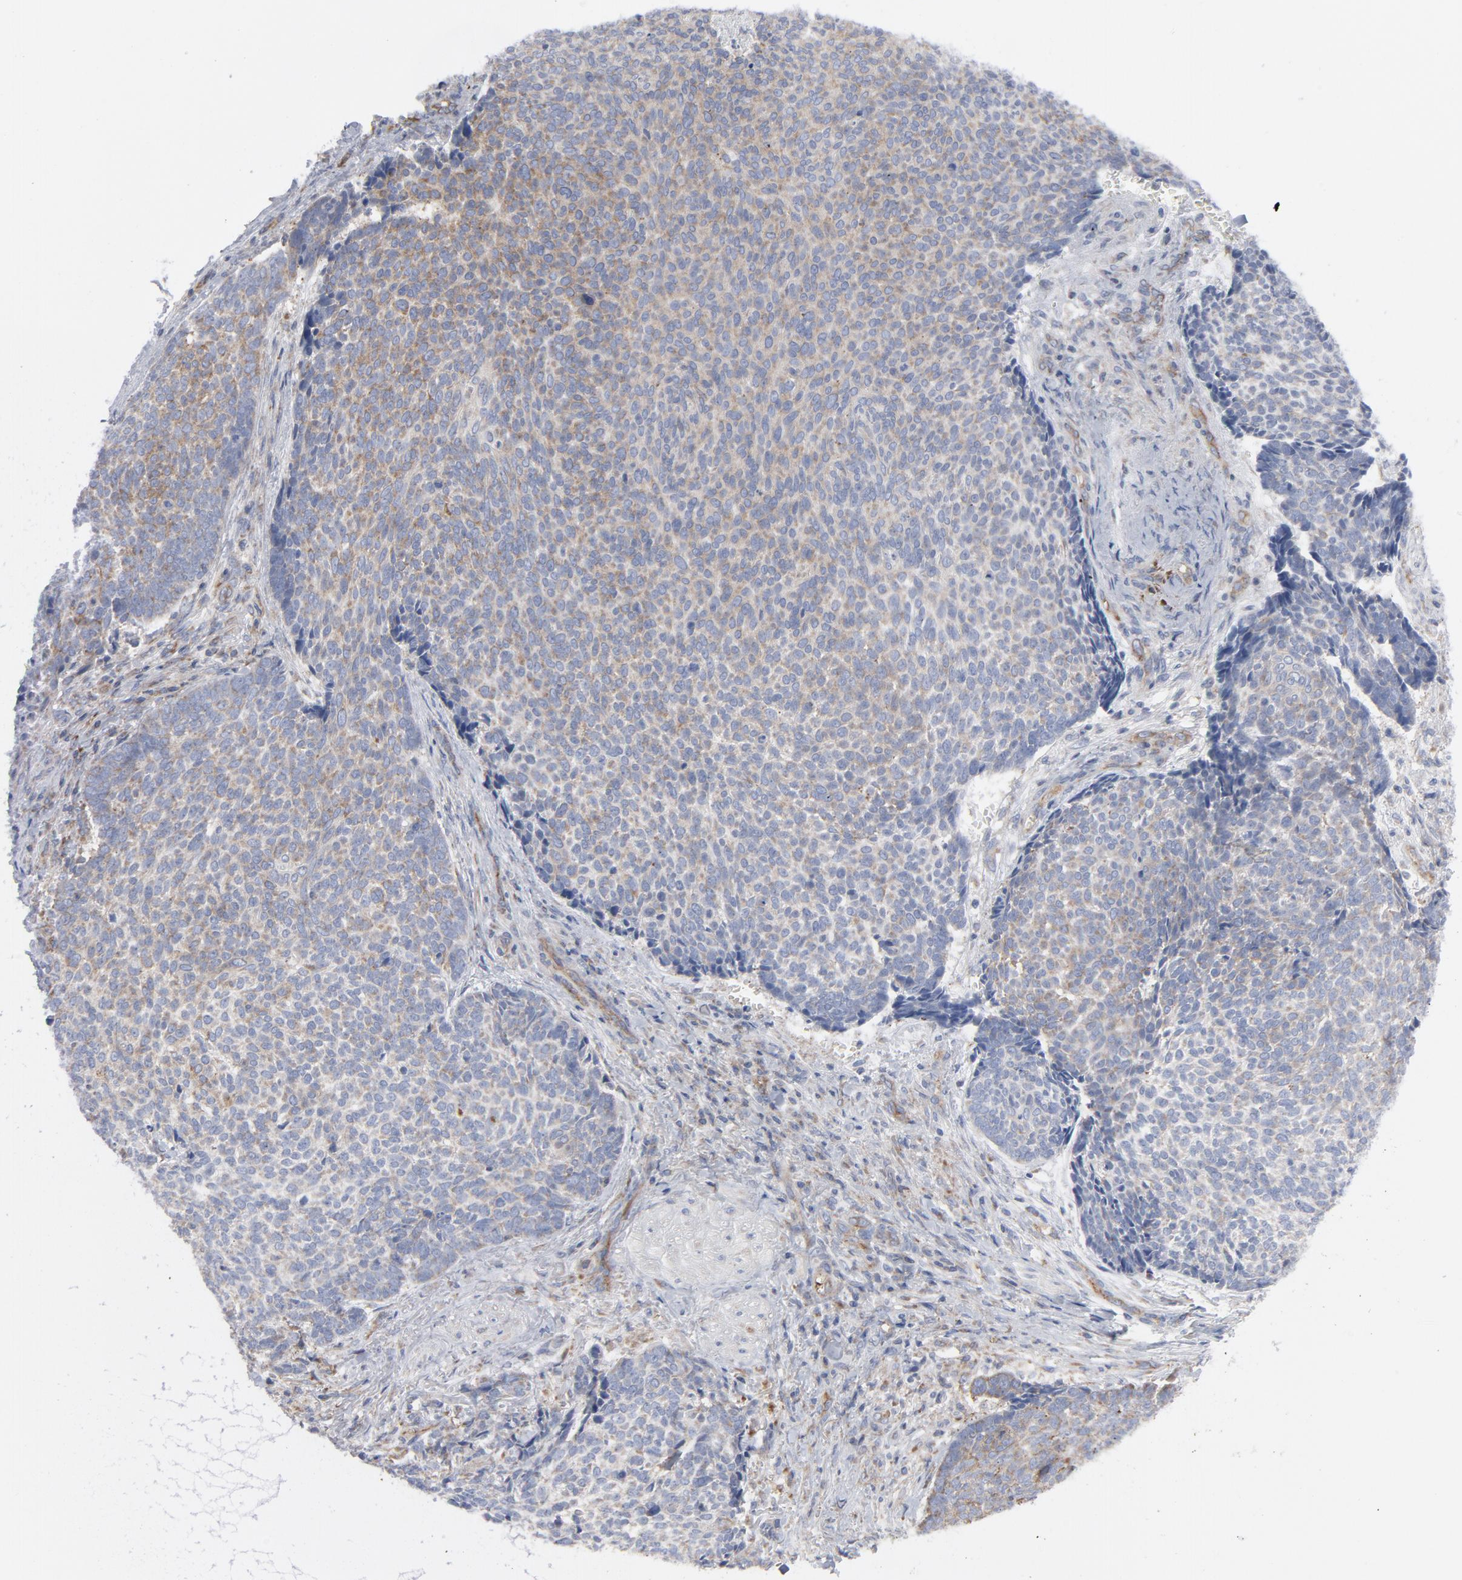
{"staining": {"intensity": "weak", "quantity": ">75%", "location": "cytoplasmic/membranous"}, "tissue": "skin cancer", "cell_type": "Tumor cells", "image_type": "cancer", "snomed": [{"axis": "morphology", "description": "Basal cell carcinoma"}, {"axis": "topography", "description": "Skin"}], "caption": "Skin cancer tissue reveals weak cytoplasmic/membranous staining in approximately >75% of tumor cells, visualized by immunohistochemistry. (brown staining indicates protein expression, while blue staining denotes nuclei).", "gene": "OXA1L", "patient": {"sex": "male", "age": 84}}